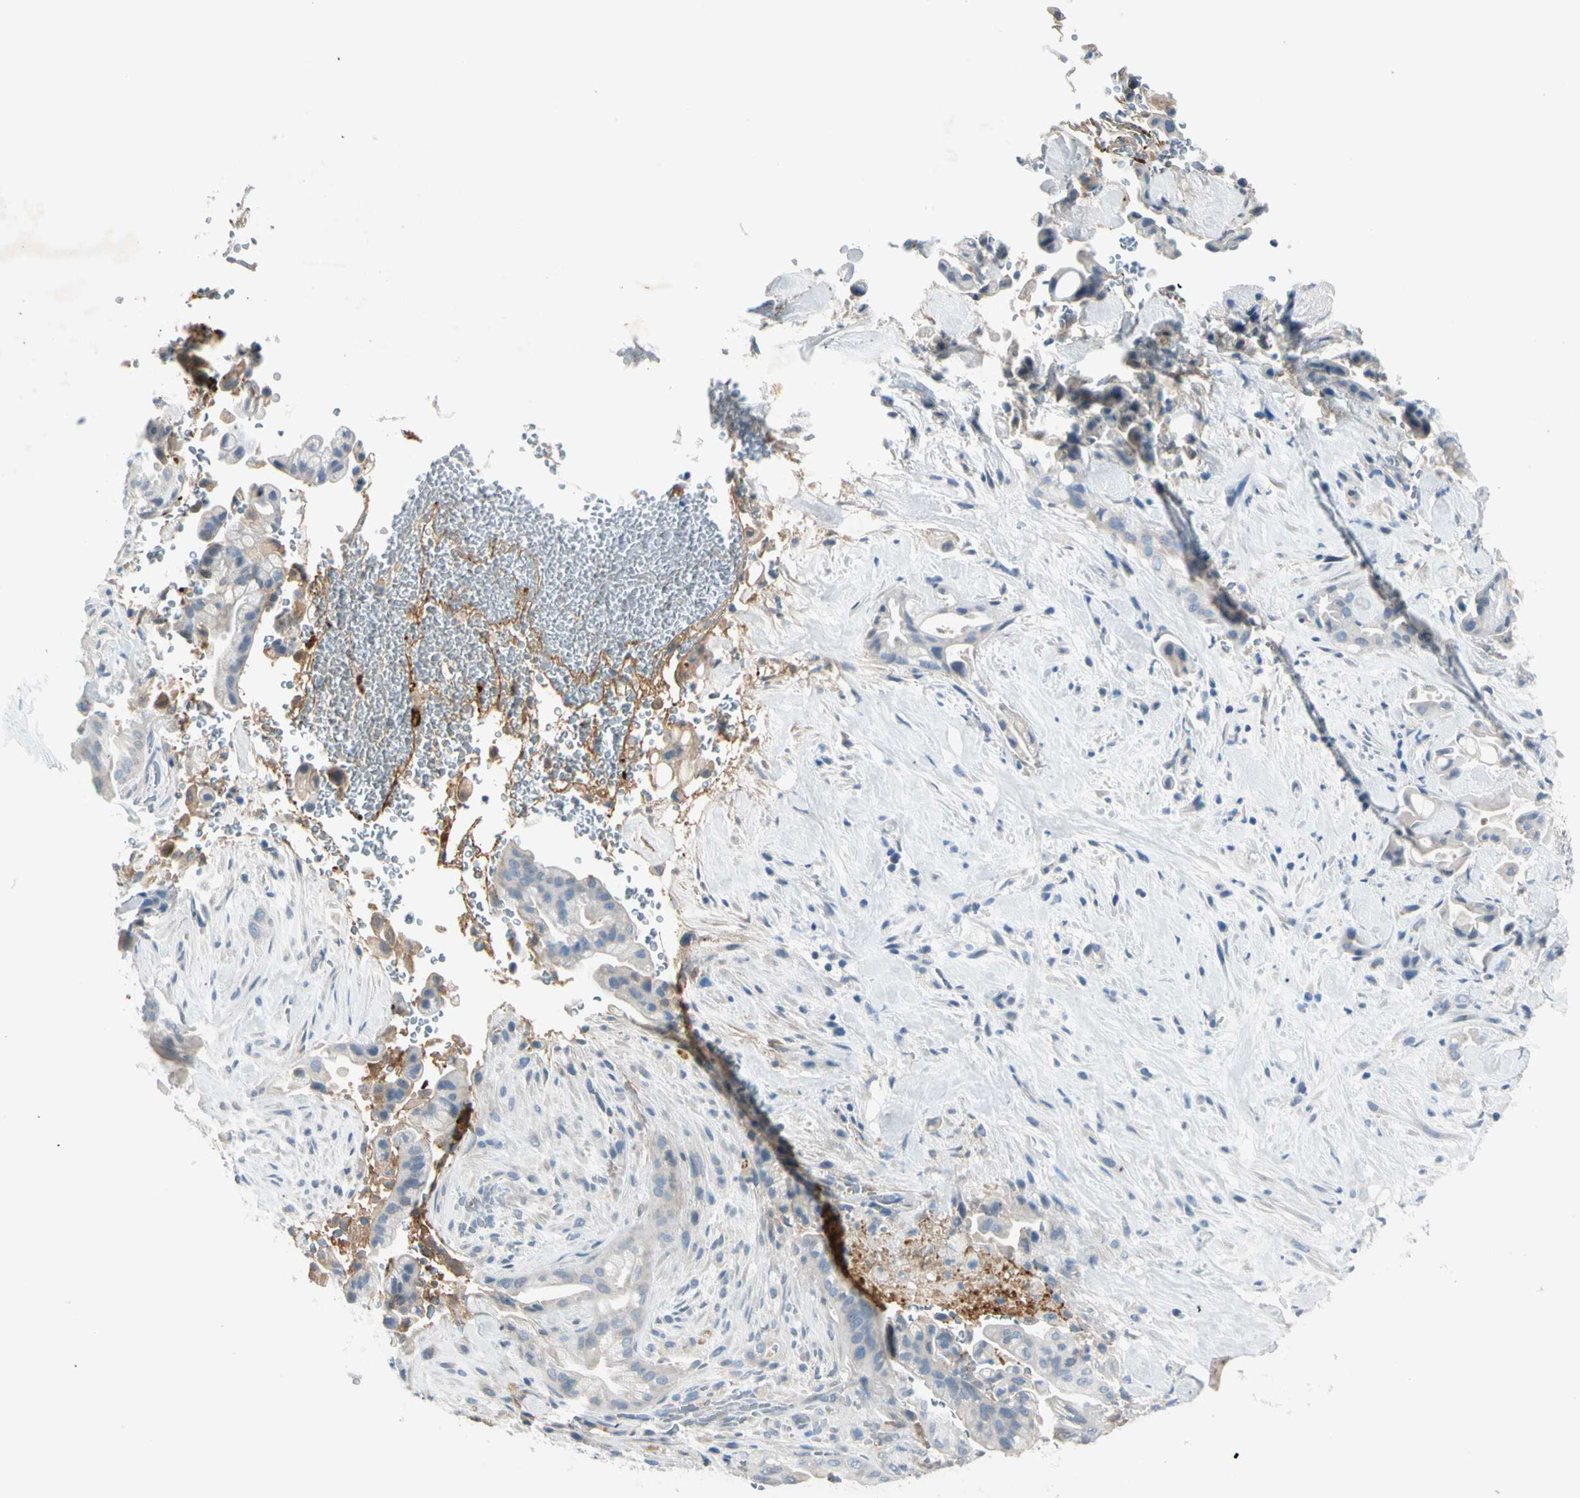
{"staining": {"intensity": "negative", "quantity": "none", "location": "none"}, "tissue": "liver cancer", "cell_type": "Tumor cells", "image_type": "cancer", "snomed": [{"axis": "morphology", "description": "Cholangiocarcinoma"}, {"axis": "topography", "description": "Liver"}], "caption": "Micrograph shows no protein expression in tumor cells of liver cholangiocarcinoma tissue.", "gene": "SERPIND1", "patient": {"sex": "female", "age": 68}}